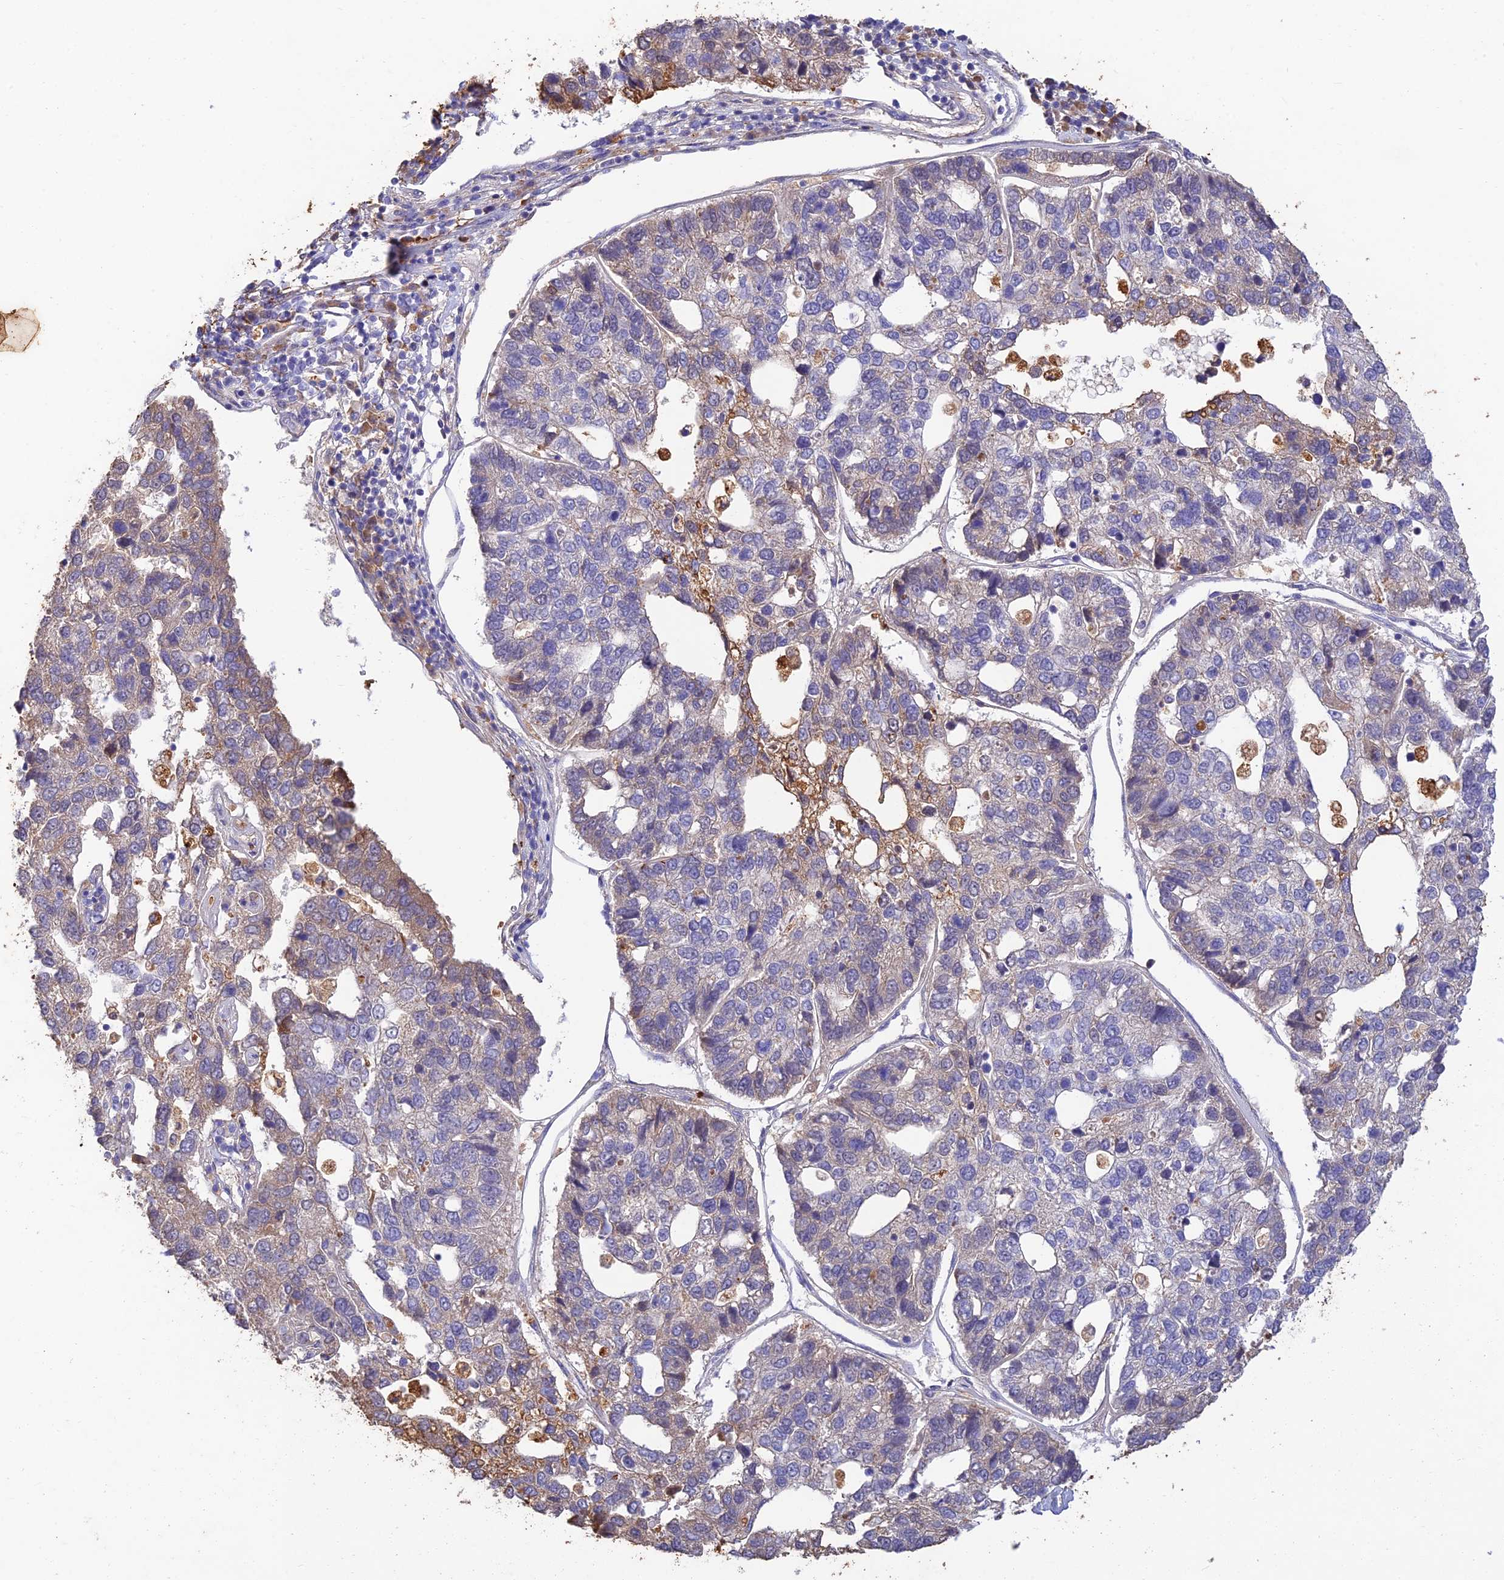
{"staining": {"intensity": "negative", "quantity": "none", "location": "none"}, "tissue": "pancreatic cancer", "cell_type": "Tumor cells", "image_type": "cancer", "snomed": [{"axis": "morphology", "description": "Adenocarcinoma, NOS"}, {"axis": "topography", "description": "Pancreas"}], "caption": "IHC histopathology image of pancreatic cancer stained for a protein (brown), which shows no expression in tumor cells.", "gene": "ACSM5", "patient": {"sex": "female", "age": 61}}